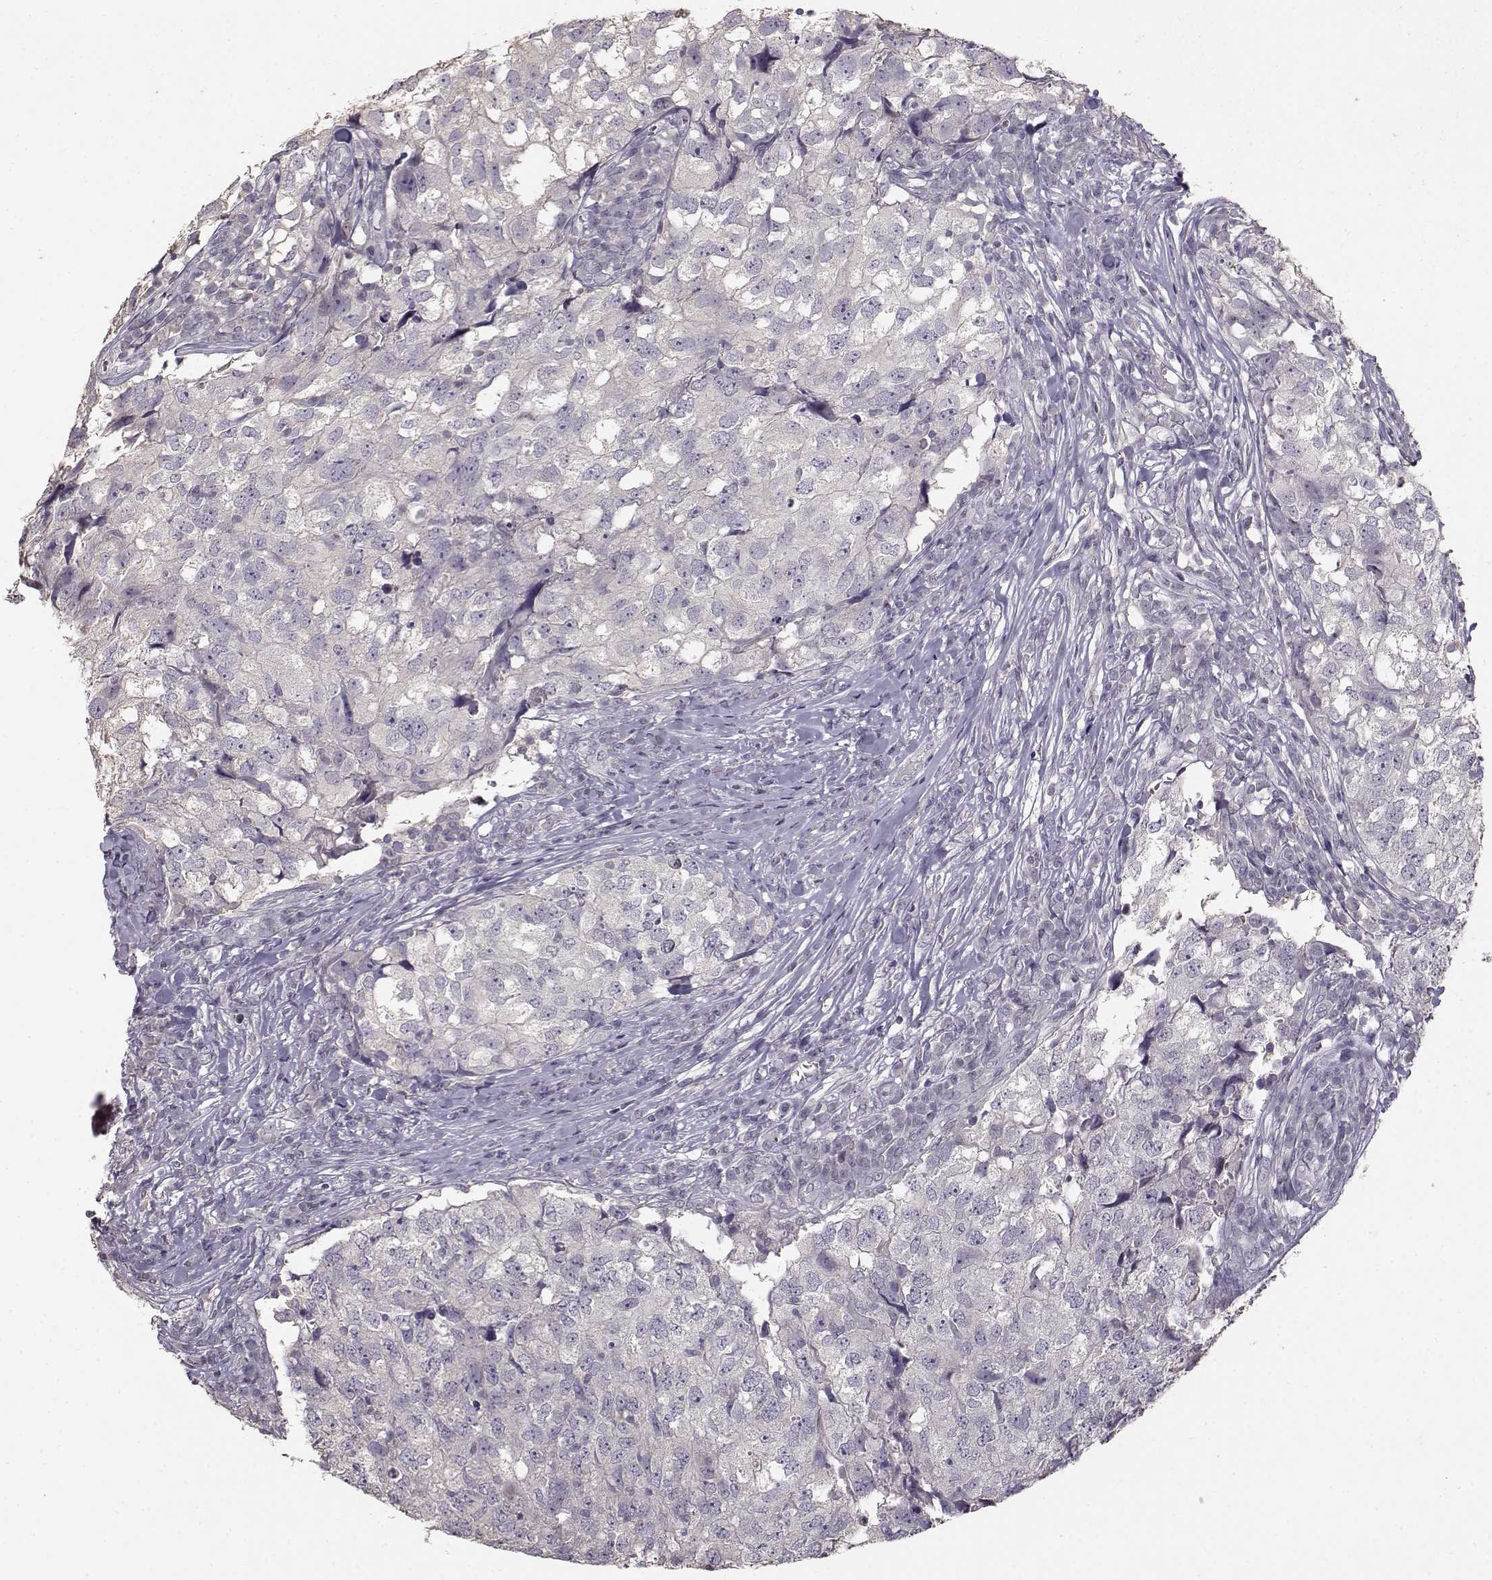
{"staining": {"intensity": "negative", "quantity": "none", "location": "none"}, "tissue": "breast cancer", "cell_type": "Tumor cells", "image_type": "cancer", "snomed": [{"axis": "morphology", "description": "Duct carcinoma"}, {"axis": "topography", "description": "Breast"}], "caption": "A micrograph of human breast cancer (intraductal carcinoma) is negative for staining in tumor cells.", "gene": "UROC1", "patient": {"sex": "female", "age": 30}}